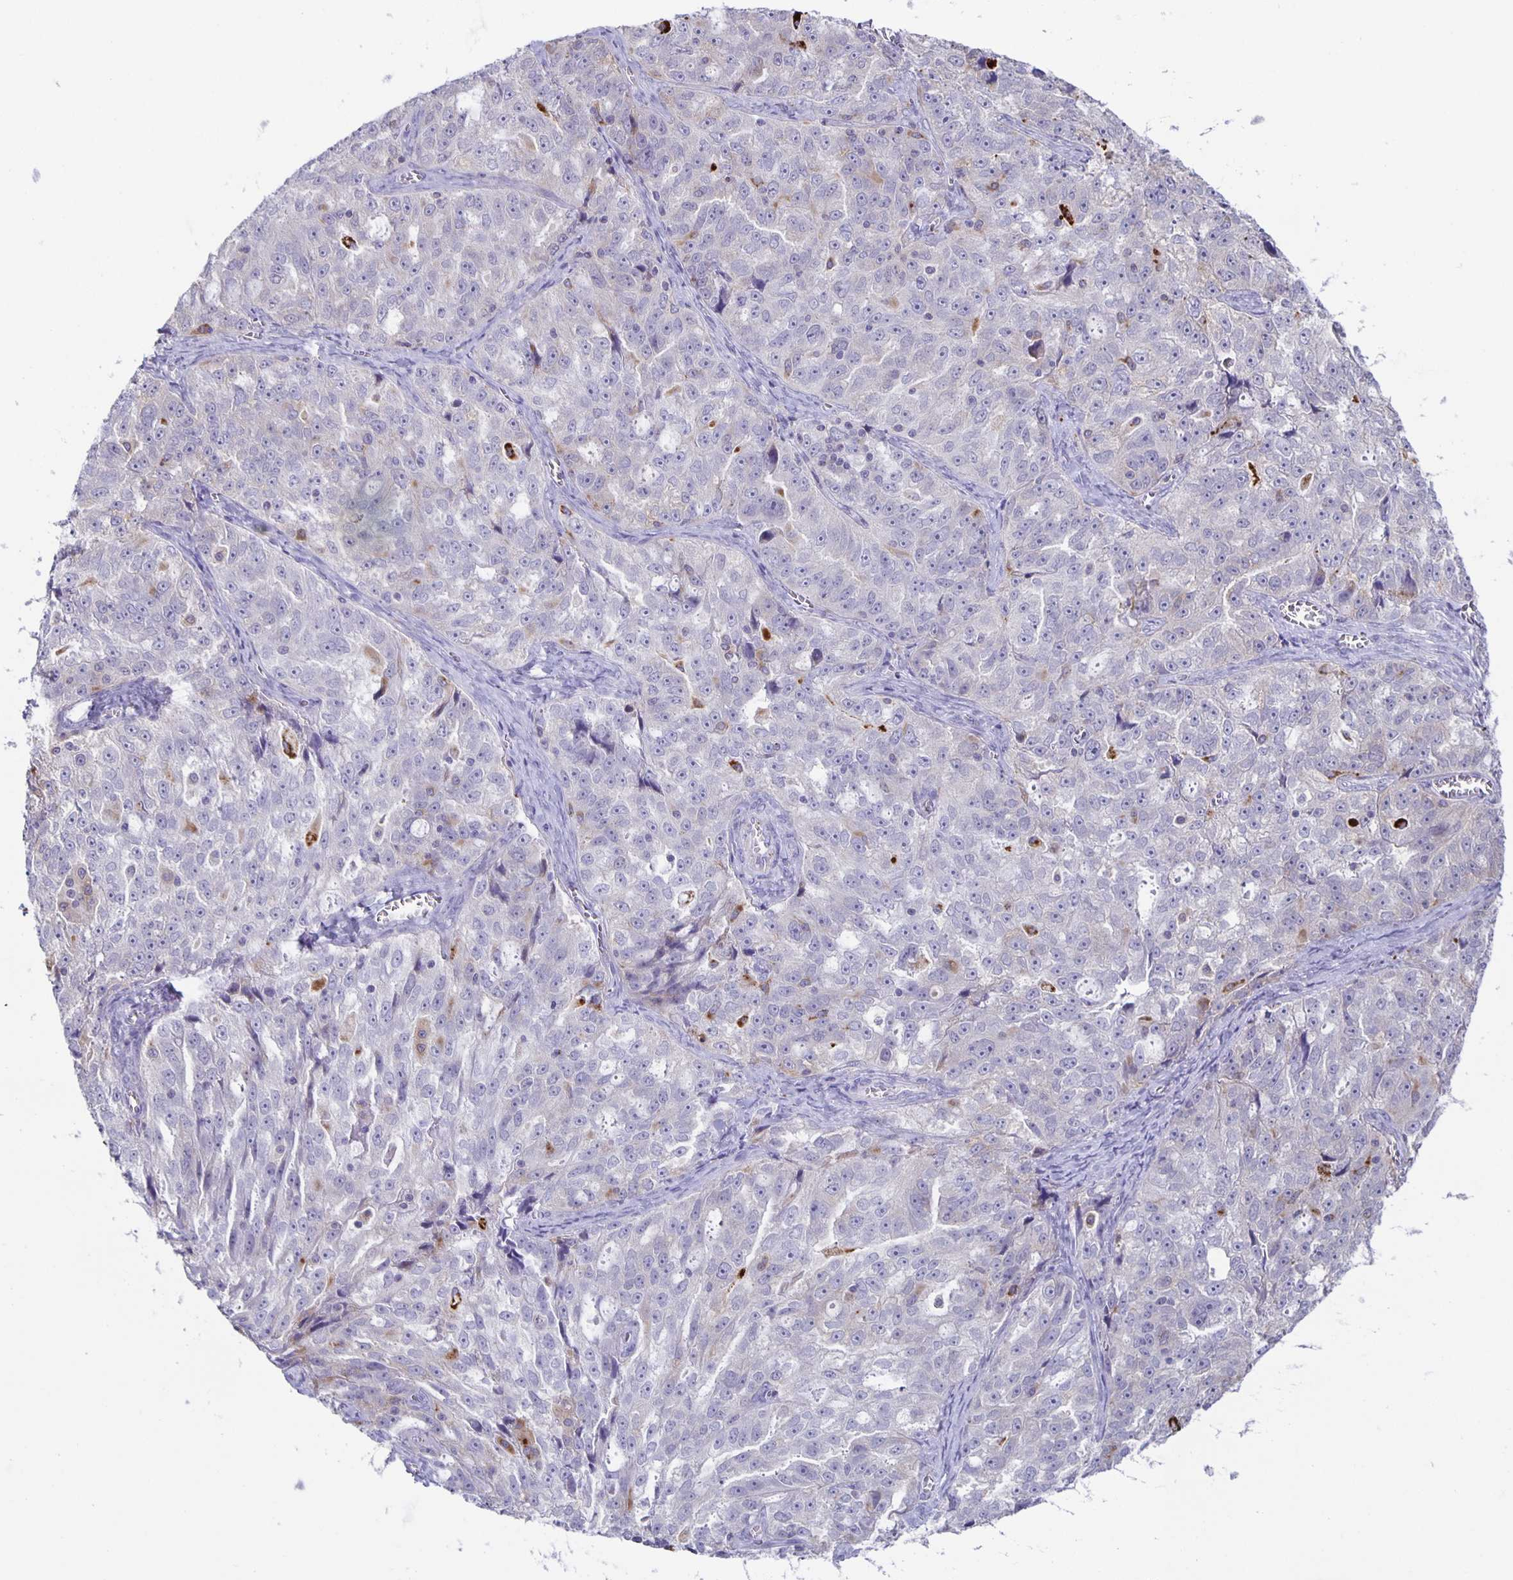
{"staining": {"intensity": "negative", "quantity": "none", "location": "none"}, "tissue": "ovarian cancer", "cell_type": "Tumor cells", "image_type": "cancer", "snomed": [{"axis": "morphology", "description": "Cystadenocarcinoma, serous, NOS"}, {"axis": "topography", "description": "Ovary"}], "caption": "IHC histopathology image of neoplastic tissue: human ovarian cancer stained with DAB demonstrates no significant protein expression in tumor cells. The staining is performed using DAB (3,3'-diaminobenzidine) brown chromogen with nuclei counter-stained in using hematoxylin.", "gene": "LIPA", "patient": {"sex": "female", "age": 51}}